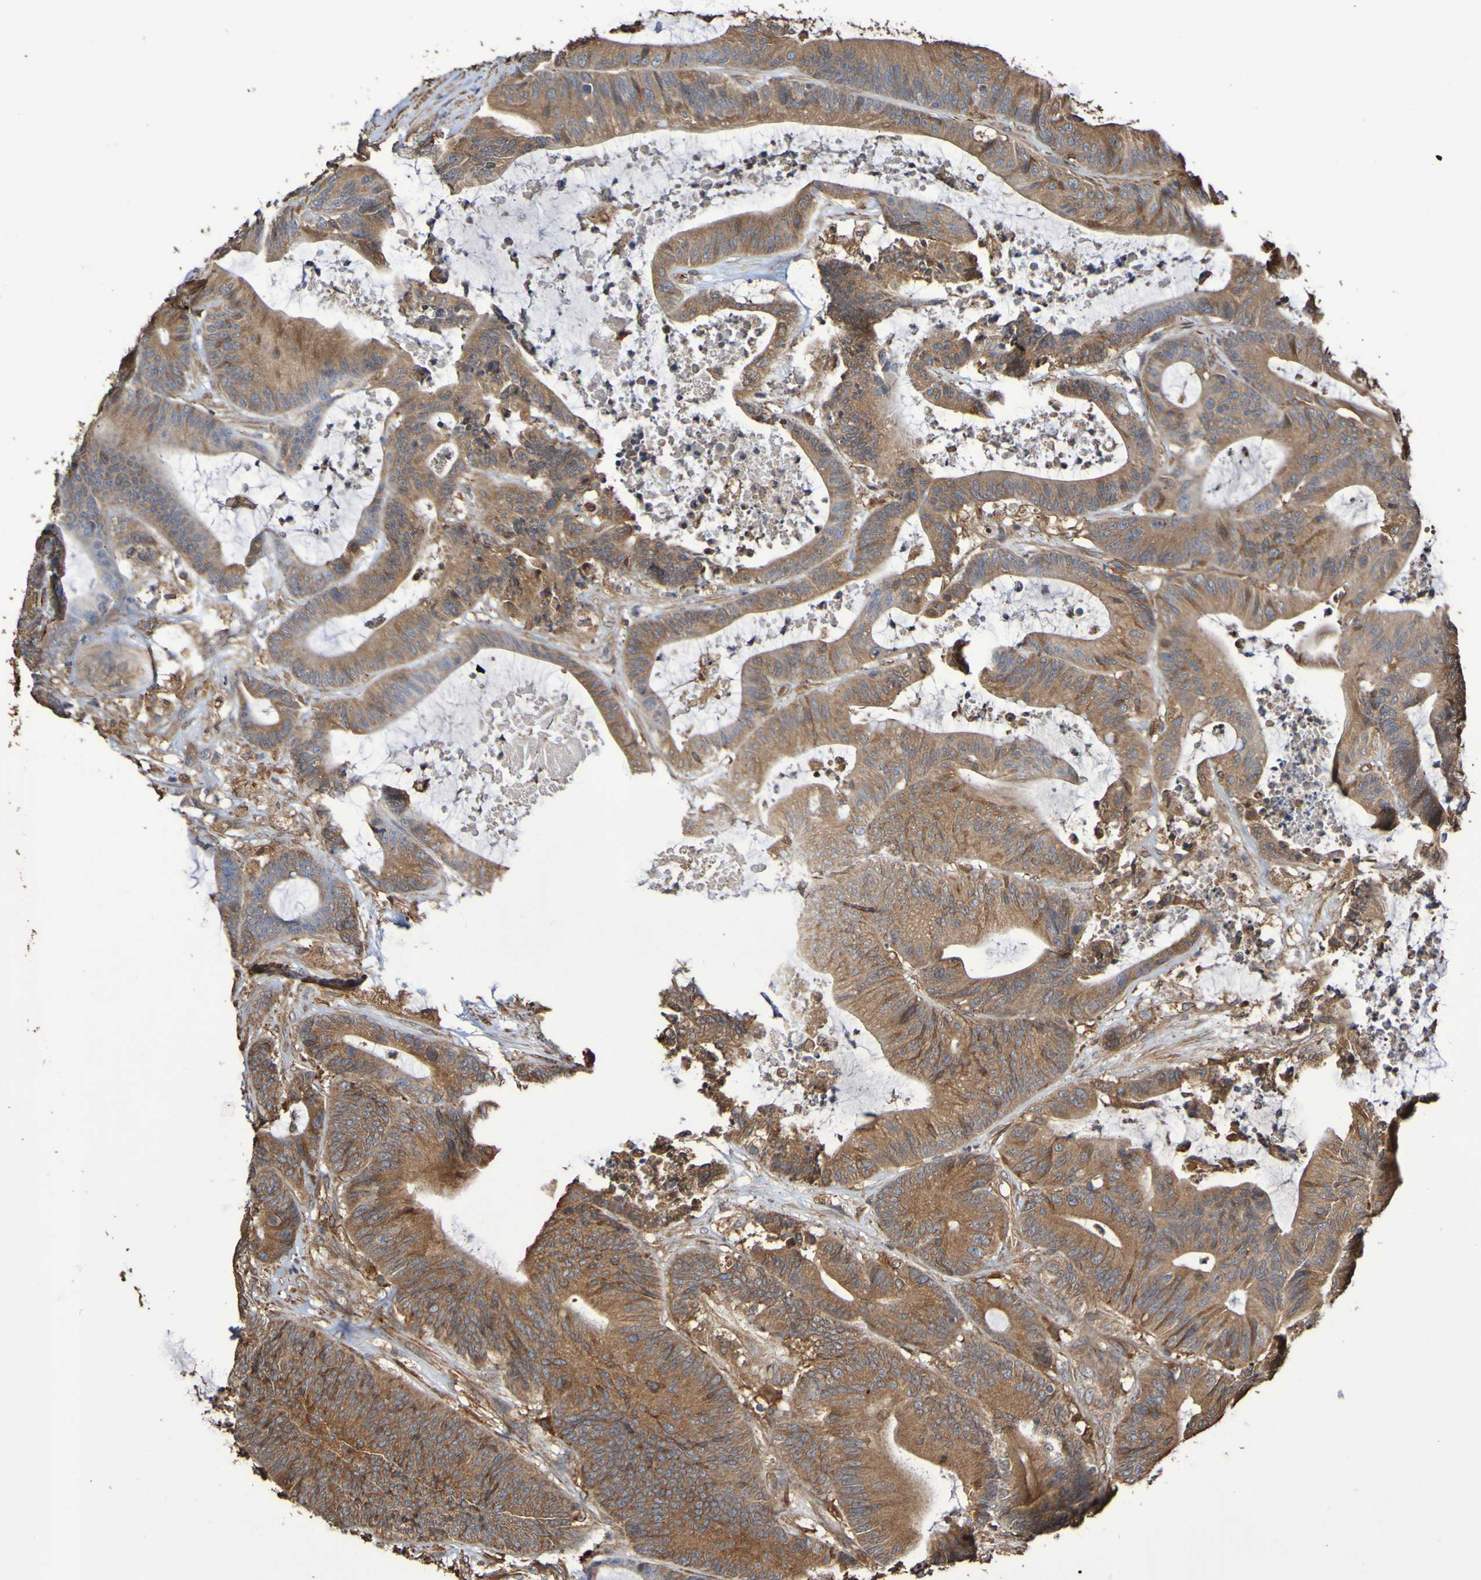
{"staining": {"intensity": "moderate", "quantity": ">75%", "location": "cytoplasmic/membranous"}, "tissue": "colorectal cancer", "cell_type": "Tumor cells", "image_type": "cancer", "snomed": [{"axis": "morphology", "description": "Adenocarcinoma, NOS"}, {"axis": "topography", "description": "Colon"}], "caption": "The image reveals a brown stain indicating the presence of a protein in the cytoplasmic/membranous of tumor cells in colorectal cancer (adenocarcinoma). The staining was performed using DAB, with brown indicating positive protein expression. Nuclei are stained blue with hematoxylin.", "gene": "RAB11A", "patient": {"sex": "female", "age": 84}}